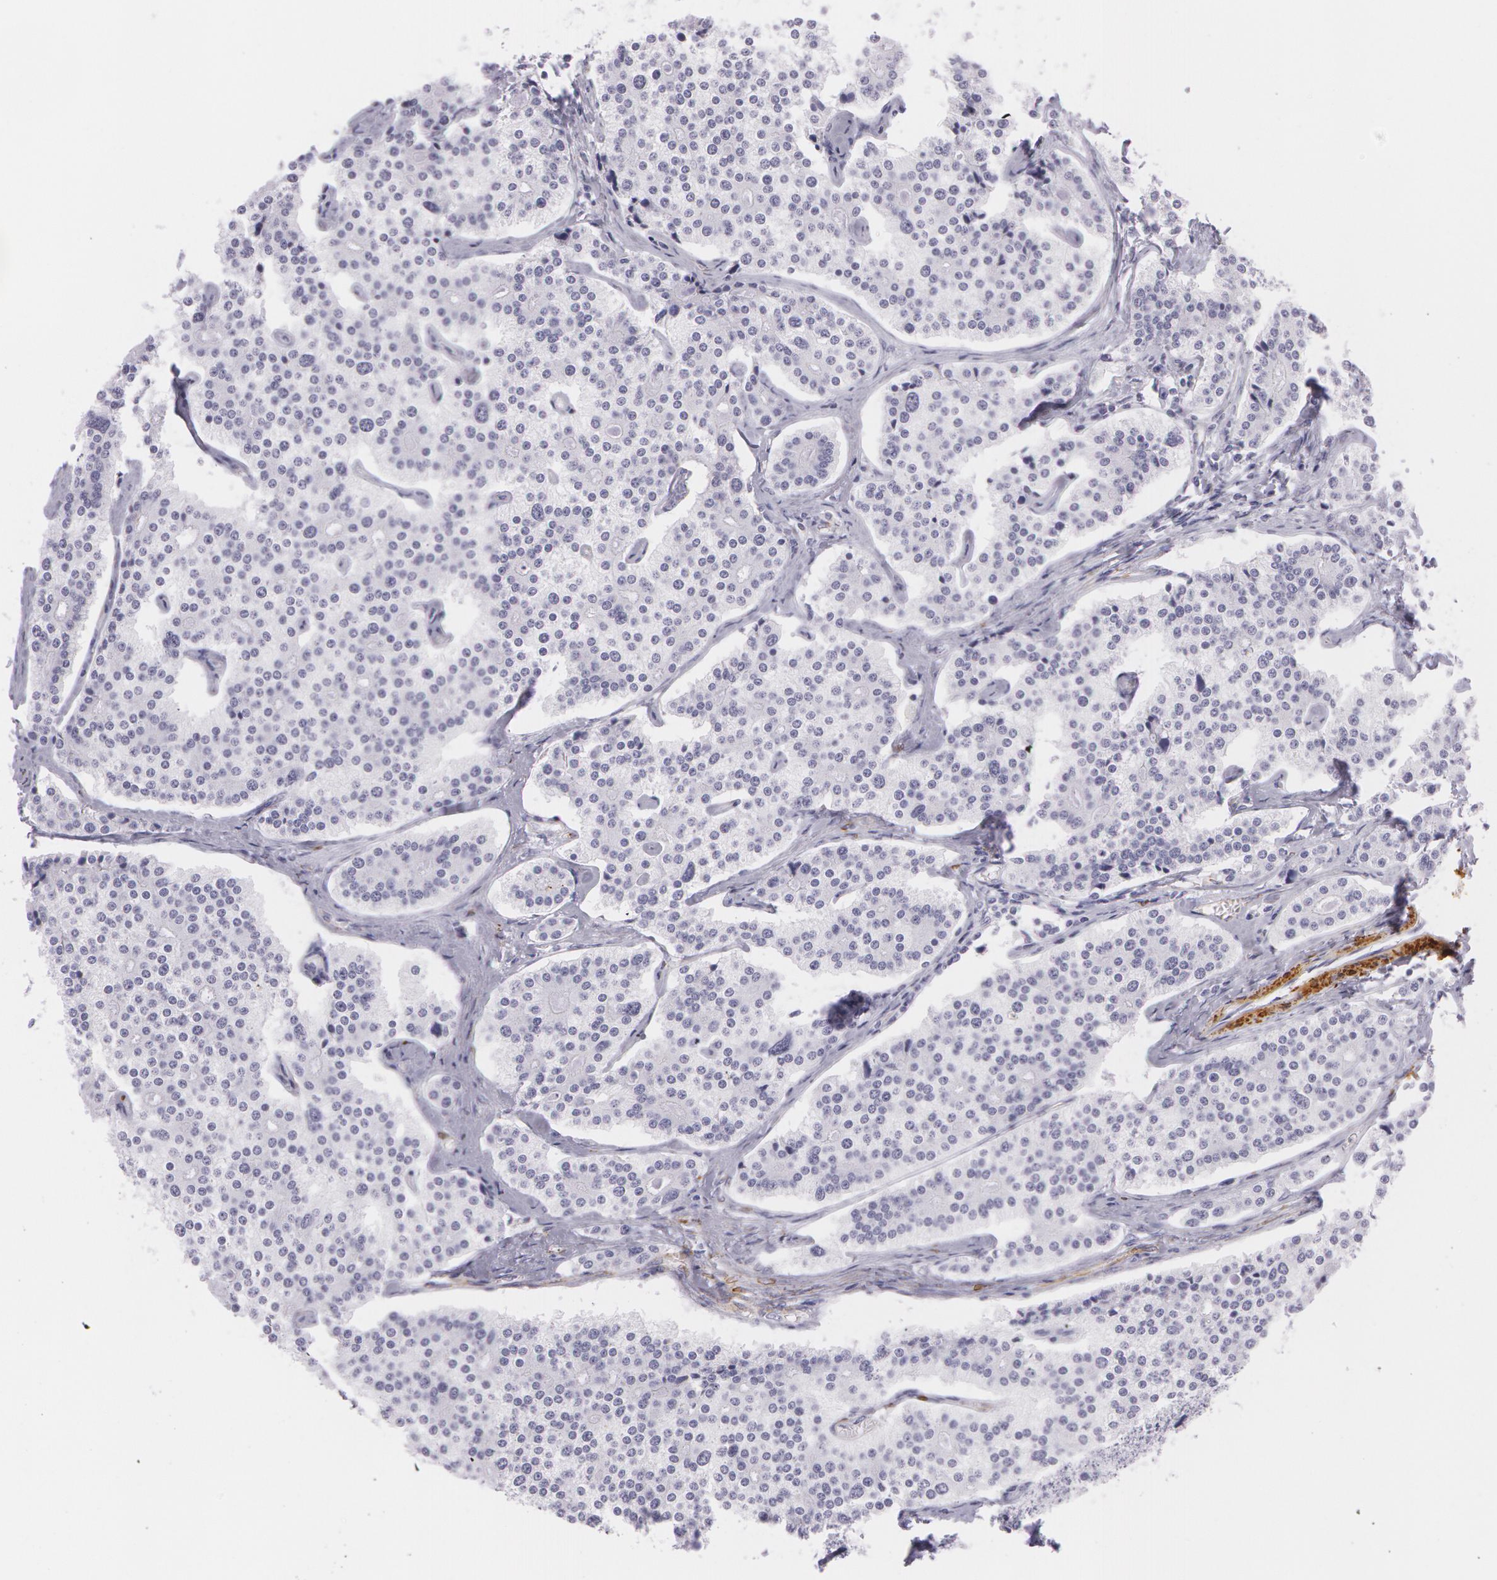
{"staining": {"intensity": "negative", "quantity": "none", "location": "none"}, "tissue": "carcinoid", "cell_type": "Tumor cells", "image_type": "cancer", "snomed": [{"axis": "morphology", "description": "Carcinoid, malignant, NOS"}, {"axis": "topography", "description": "Small intestine"}], "caption": "Tumor cells show no significant protein expression in carcinoid.", "gene": "SNCG", "patient": {"sex": "male", "age": 63}}